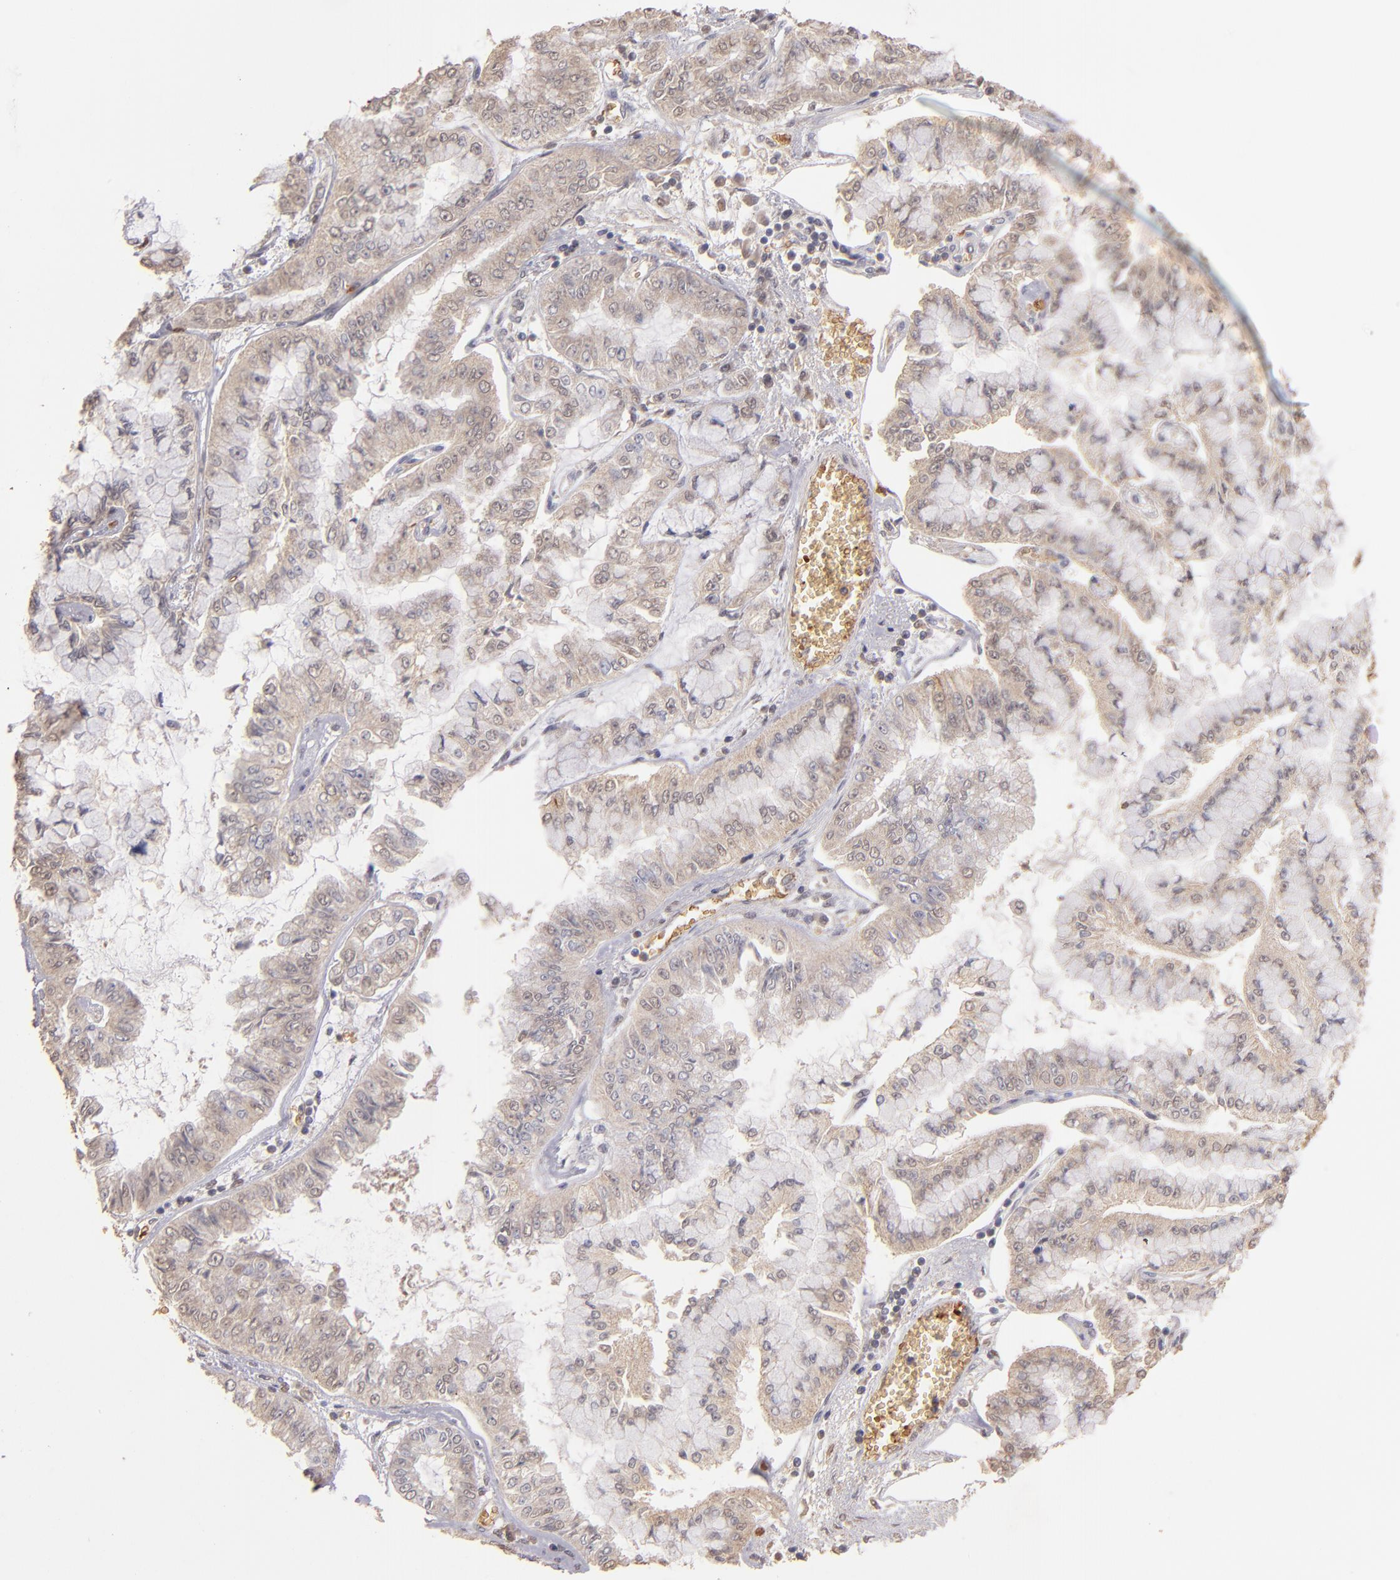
{"staining": {"intensity": "weak", "quantity": ">75%", "location": "cytoplasmic/membranous"}, "tissue": "liver cancer", "cell_type": "Tumor cells", "image_type": "cancer", "snomed": [{"axis": "morphology", "description": "Cholangiocarcinoma"}, {"axis": "topography", "description": "Liver"}], "caption": "Tumor cells exhibit low levels of weak cytoplasmic/membranous staining in approximately >75% of cells in liver cholangiocarcinoma. (DAB = brown stain, brightfield microscopy at high magnification).", "gene": "SERPINC1", "patient": {"sex": "female", "age": 79}}